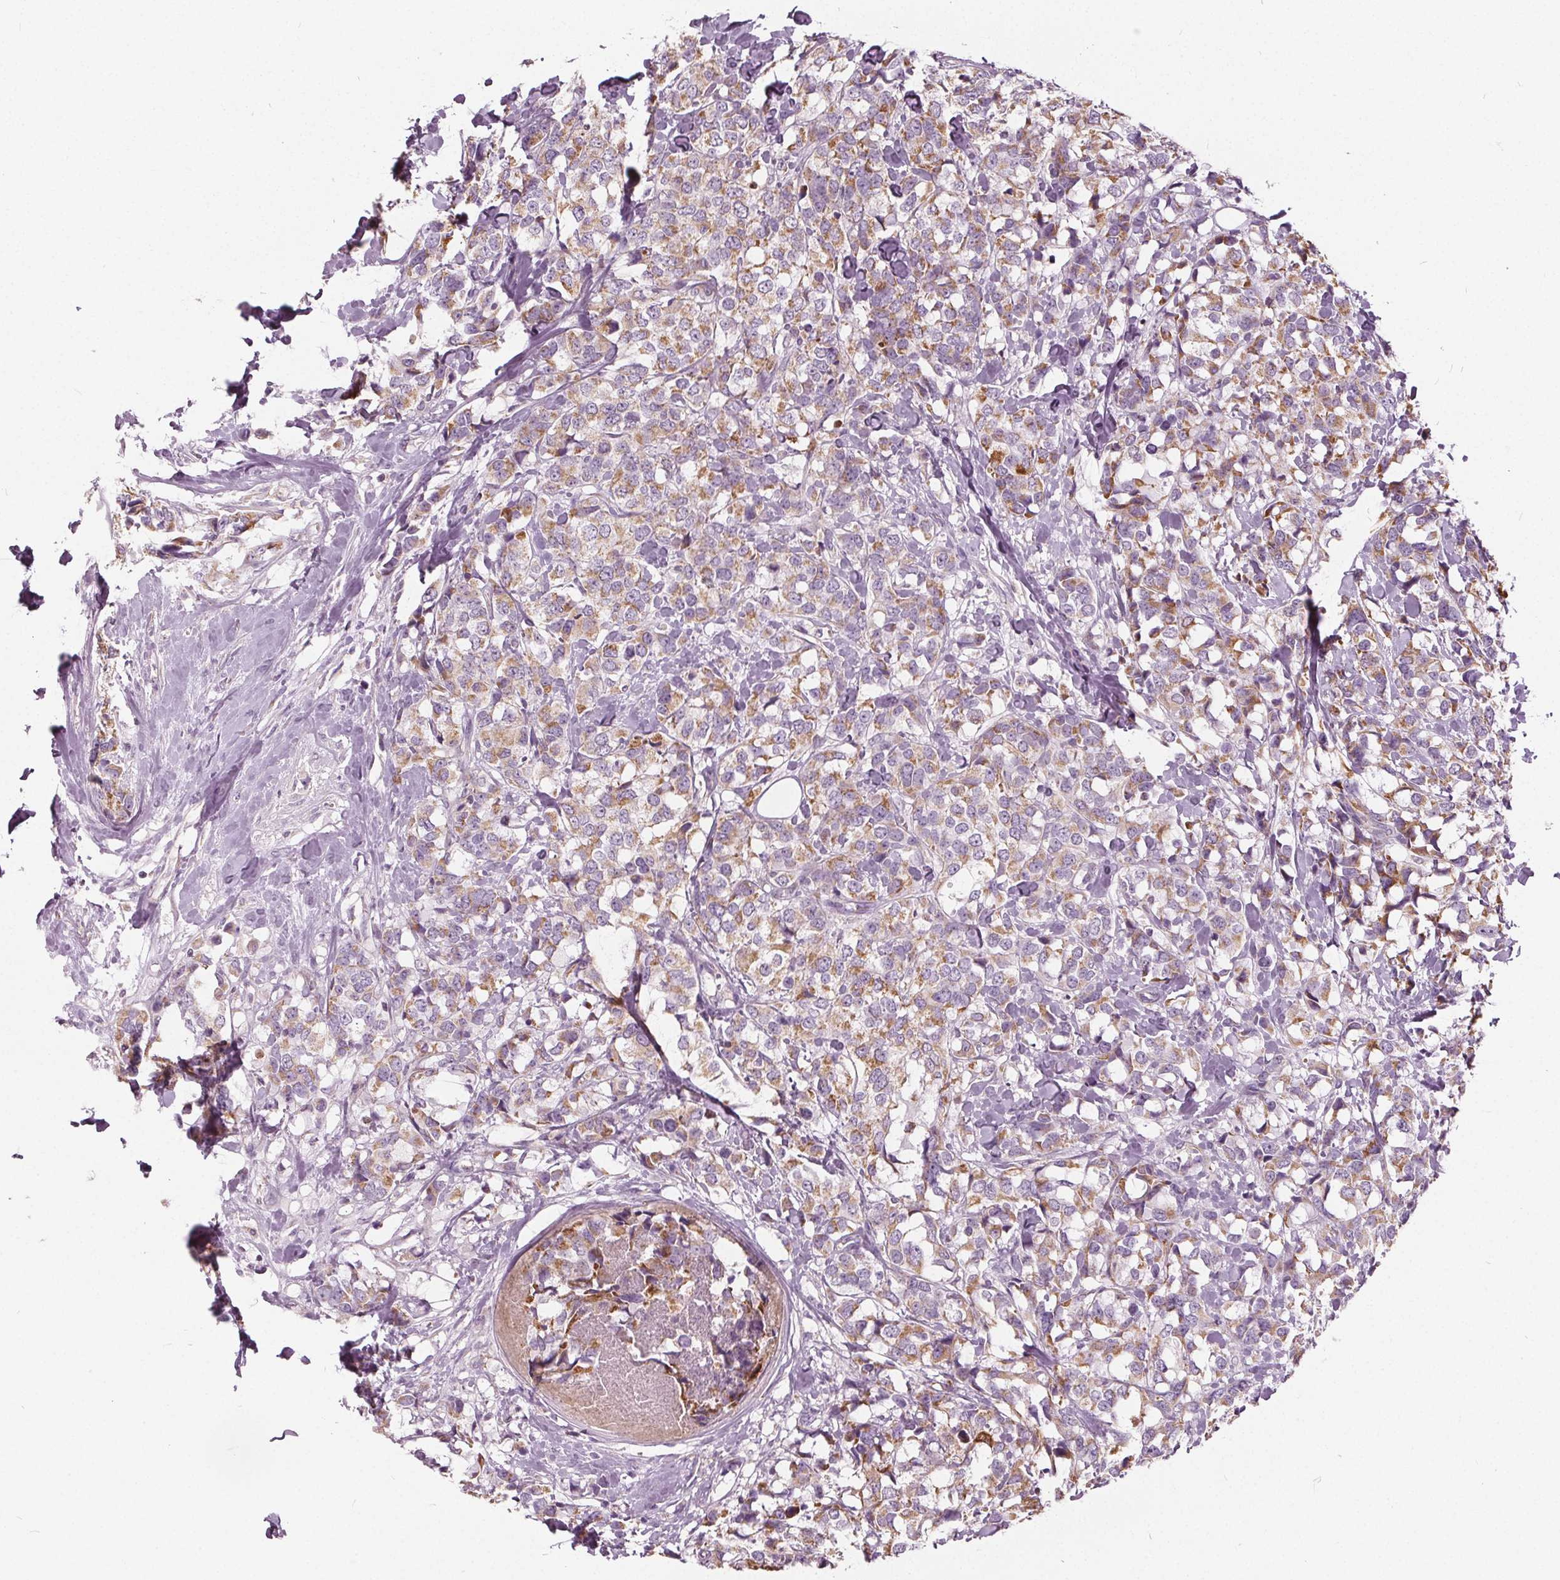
{"staining": {"intensity": "weak", "quantity": ">75%", "location": "cytoplasmic/membranous"}, "tissue": "breast cancer", "cell_type": "Tumor cells", "image_type": "cancer", "snomed": [{"axis": "morphology", "description": "Lobular carcinoma"}, {"axis": "topography", "description": "Breast"}], "caption": "Breast lobular carcinoma tissue exhibits weak cytoplasmic/membranous positivity in approximately >75% of tumor cells Nuclei are stained in blue.", "gene": "ECI2", "patient": {"sex": "female", "age": 59}}